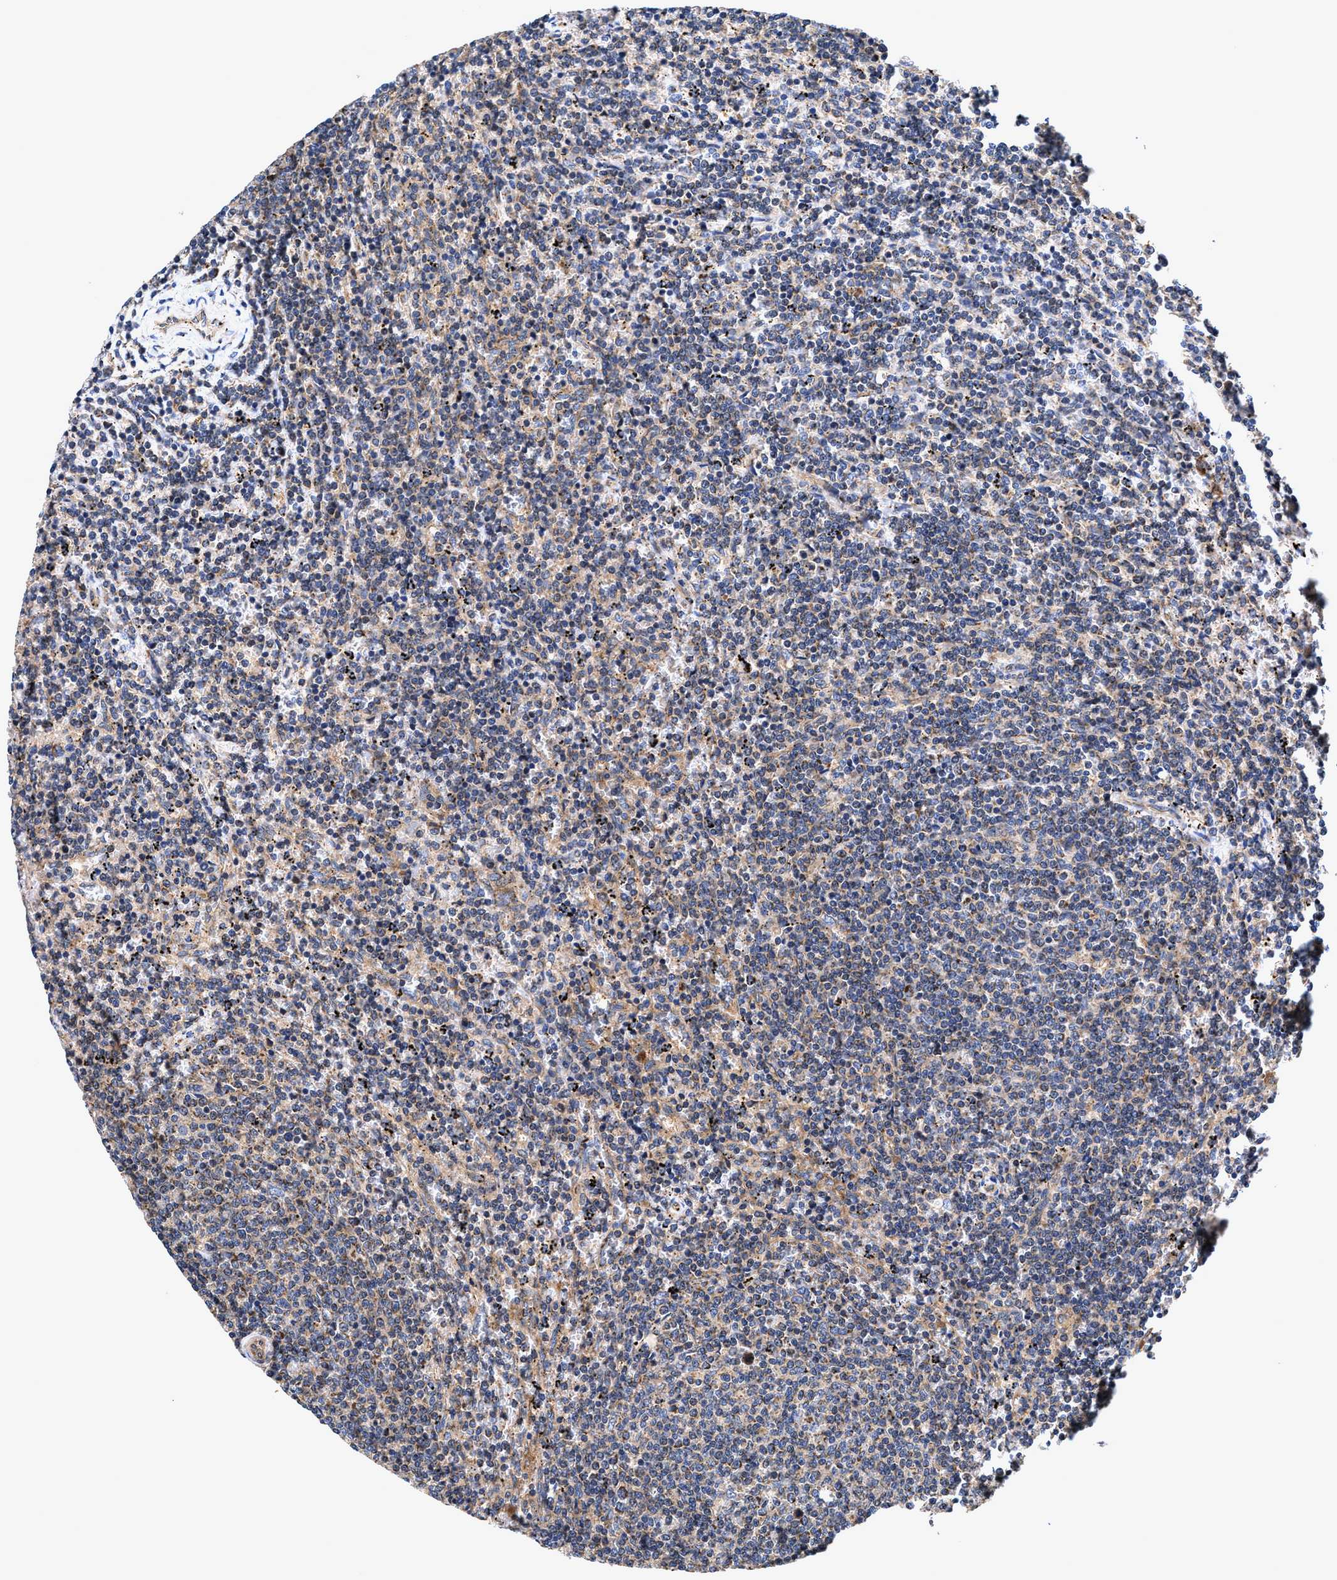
{"staining": {"intensity": "negative", "quantity": "none", "location": "none"}, "tissue": "lymphoma", "cell_type": "Tumor cells", "image_type": "cancer", "snomed": [{"axis": "morphology", "description": "Malignant lymphoma, non-Hodgkin's type, Low grade"}, {"axis": "topography", "description": "Spleen"}], "caption": "DAB (3,3'-diaminobenzidine) immunohistochemical staining of human low-grade malignant lymphoma, non-Hodgkin's type displays no significant positivity in tumor cells.", "gene": "EFNA4", "patient": {"sex": "female", "age": 50}}